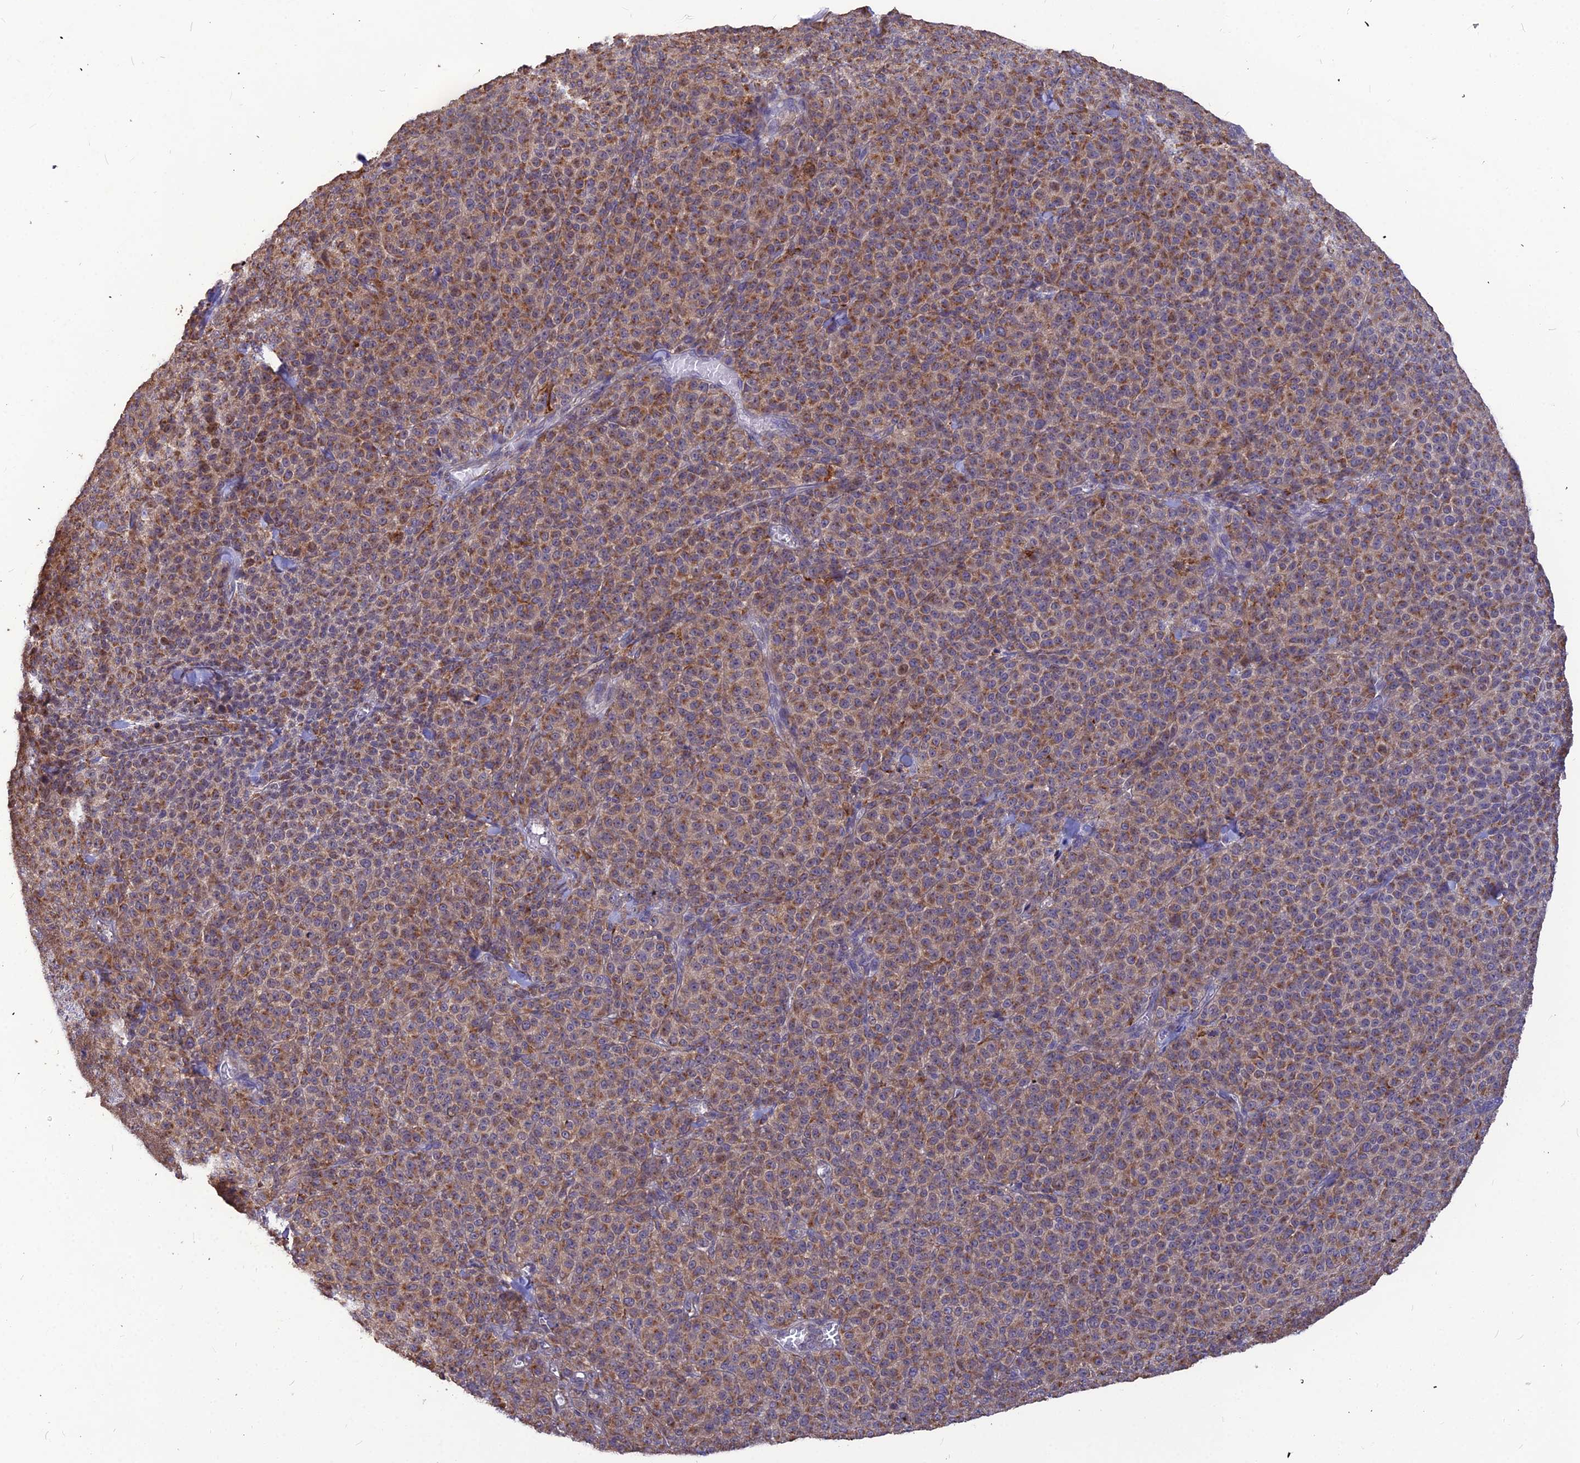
{"staining": {"intensity": "moderate", "quantity": ">75%", "location": "cytoplasmic/membranous"}, "tissue": "melanoma", "cell_type": "Tumor cells", "image_type": "cancer", "snomed": [{"axis": "morphology", "description": "Normal tissue, NOS"}, {"axis": "morphology", "description": "Malignant melanoma, NOS"}, {"axis": "topography", "description": "Skin"}], "caption": "There is medium levels of moderate cytoplasmic/membranous positivity in tumor cells of malignant melanoma, as demonstrated by immunohistochemical staining (brown color).", "gene": "LEKR1", "patient": {"sex": "female", "age": 34}}